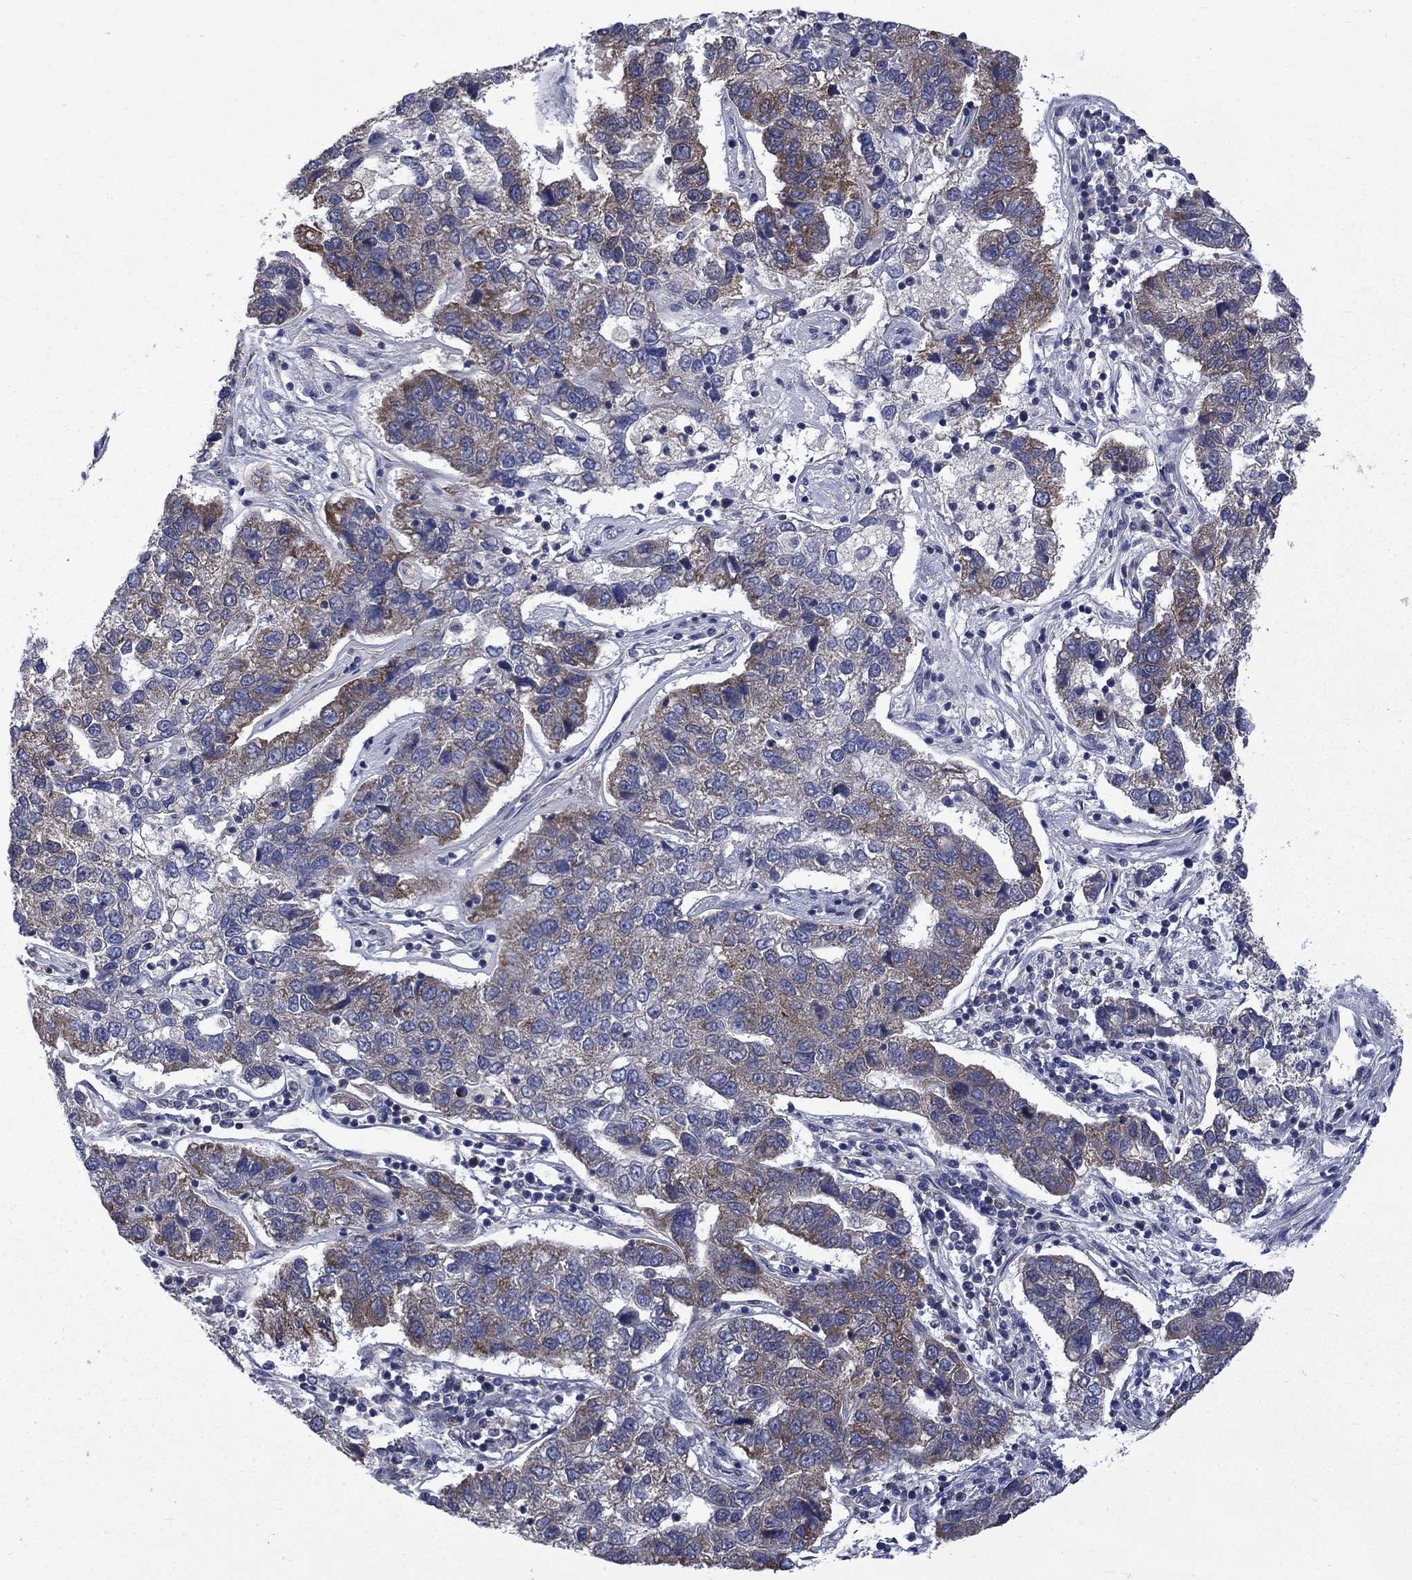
{"staining": {"intensity": "strong", "quantity": "25%-75%", "location": "cytoplasmic/membranous"}, "tissue": "pancreatic cancer", "cell_type": "Tumor cells", "image_type": "cancer", "snomed": [{"axis": "morphology", "description": "Adenocarcinoma, NOS"}, {"axis": "topography", "description": "Pancreas"}], "caption": "Immunohistochemistry staining of pancreatic cancer (adenocarcinoma), which demonstrates high levels of strong cytoplasmic/membranous staining in approximately 25%-75% of tumor cells indicating strong cytoplasmic/membranous protein staining. The staining was performed using DAB (brown) for protein detection and nuclei were counterstained in hematoxylin (blue).", "gene": "HSPA12A", "patient": {"sex": "female", "age": 61}}